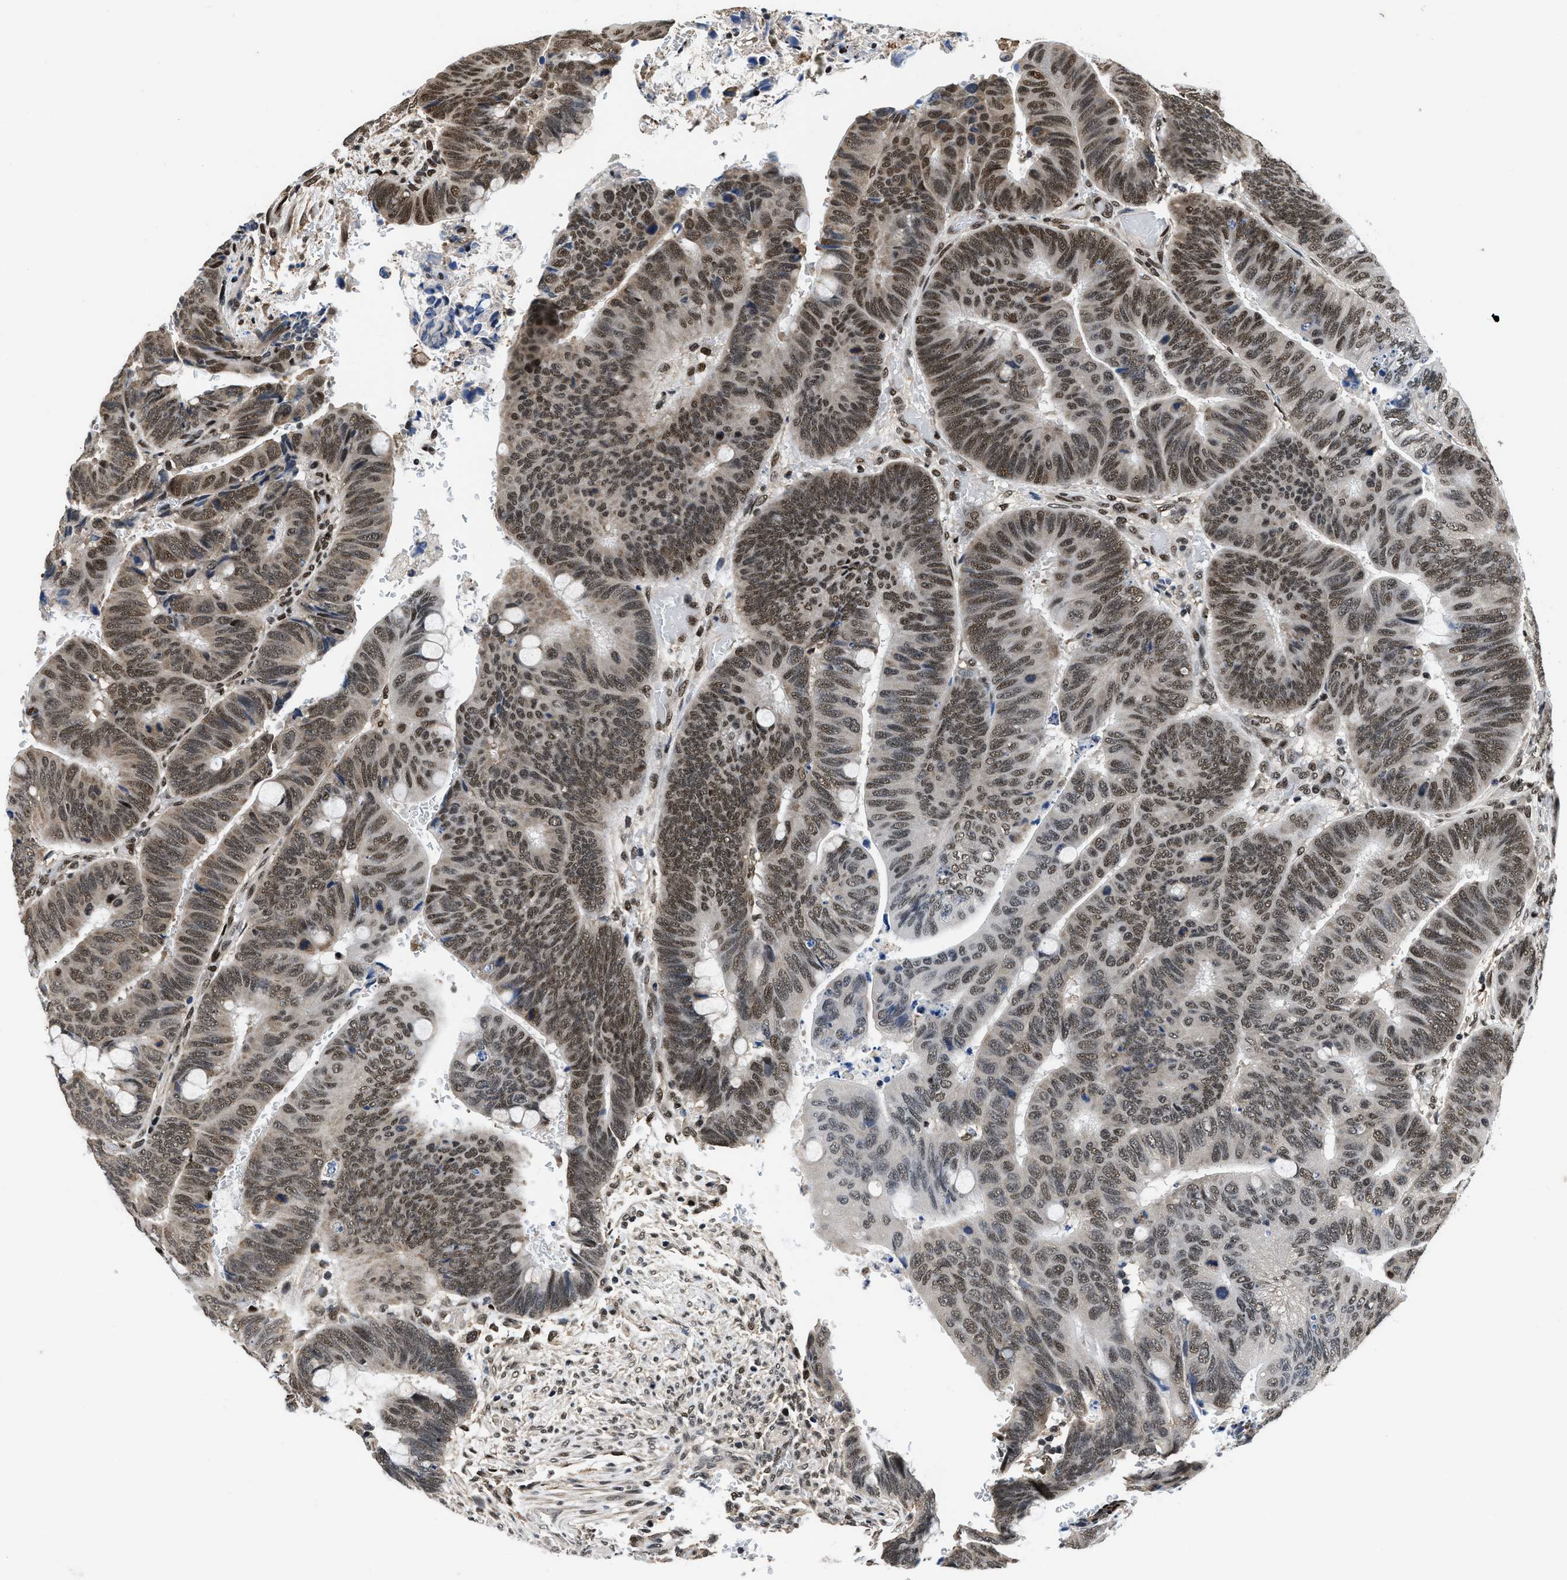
{"staining": {"intensity": "moderate", "quantity": ">75%", "location": "nuclear"}, "tissue": "colorectal cancer", "cell_type": "Tumor cells", "image_type": "cancer", "snomed": [{"axis": "morphology", "description": "Normal tissue, NOS"}, {"axis": "morphology", "description": "Adenocarcinoma, NOS"}, {"axis": "topography", "description": "Rectum"}], "caption": "Colorectal cancer was stained to show a protein in brown. There is medium levels of moderate nuclear expression in approximately >75% of tumor cells.", "gene": "HNRNPH2", "patient": {"sex": "male", "age": 92}}